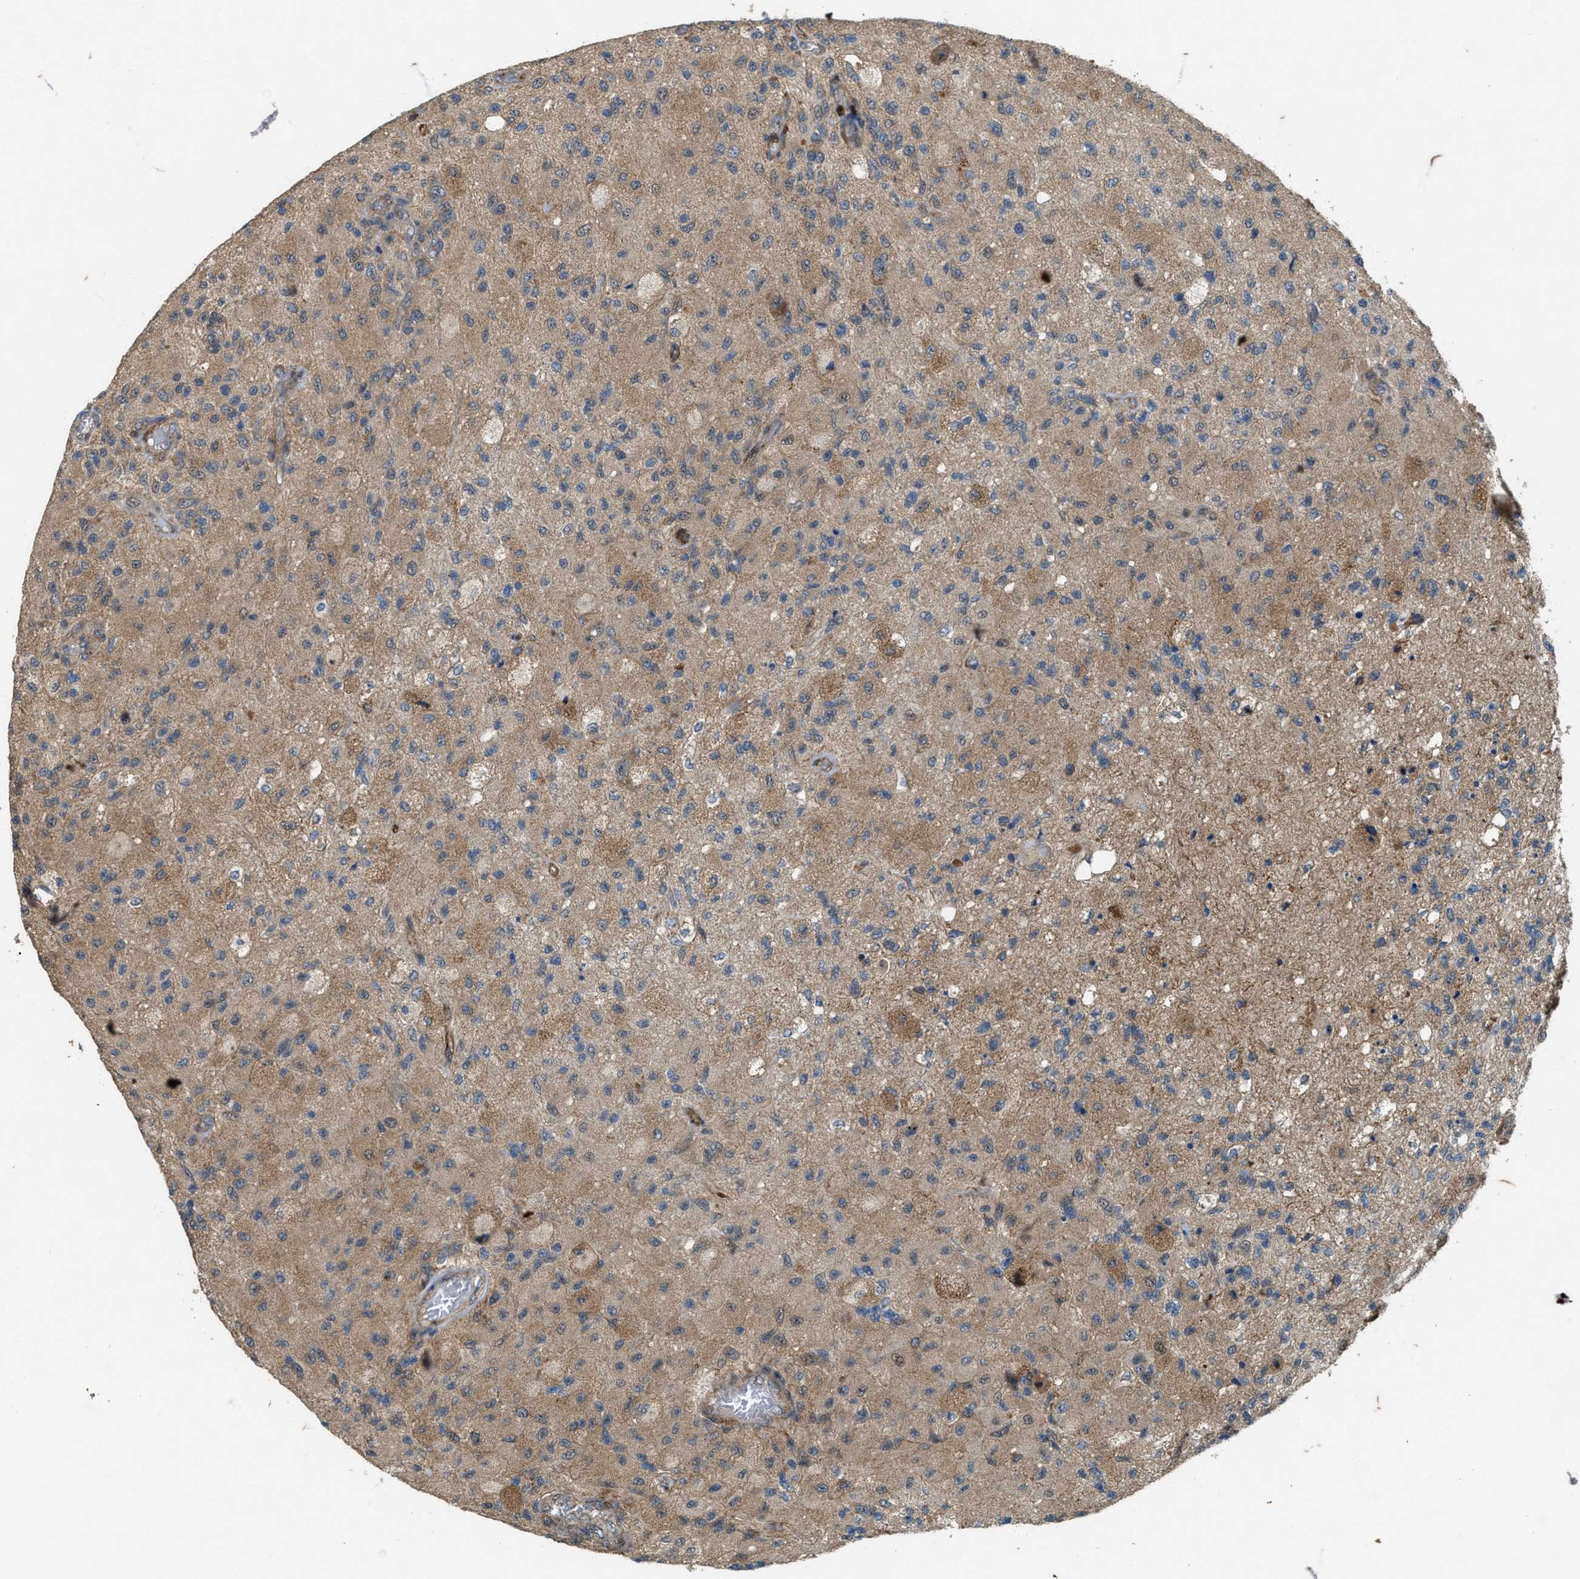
{"staining": {"intensity": "weak", "quantity": ">75%", "location": "cytoplasmic/membranous"}, "tissue": "glioma", "cell_type": "Tumor cells", "image_type": "cancer", "snomed": [{"axis": "morphology", "description": "Normal tissue, NOS"}, {"axis": "morphology", "description": "Glioma, malignant, High grade"}, {"axis": "topography", "description": "Cerebral cortex"}], "caption": "Immunohistochemical staining of human malignant high-grade glioma displays low levels of weak cytoplasmic/membranous protein staining in approximately >75% of tumor cells.", "gene": "LRRC72", "patient": {"sex": "male", "age": 77}}